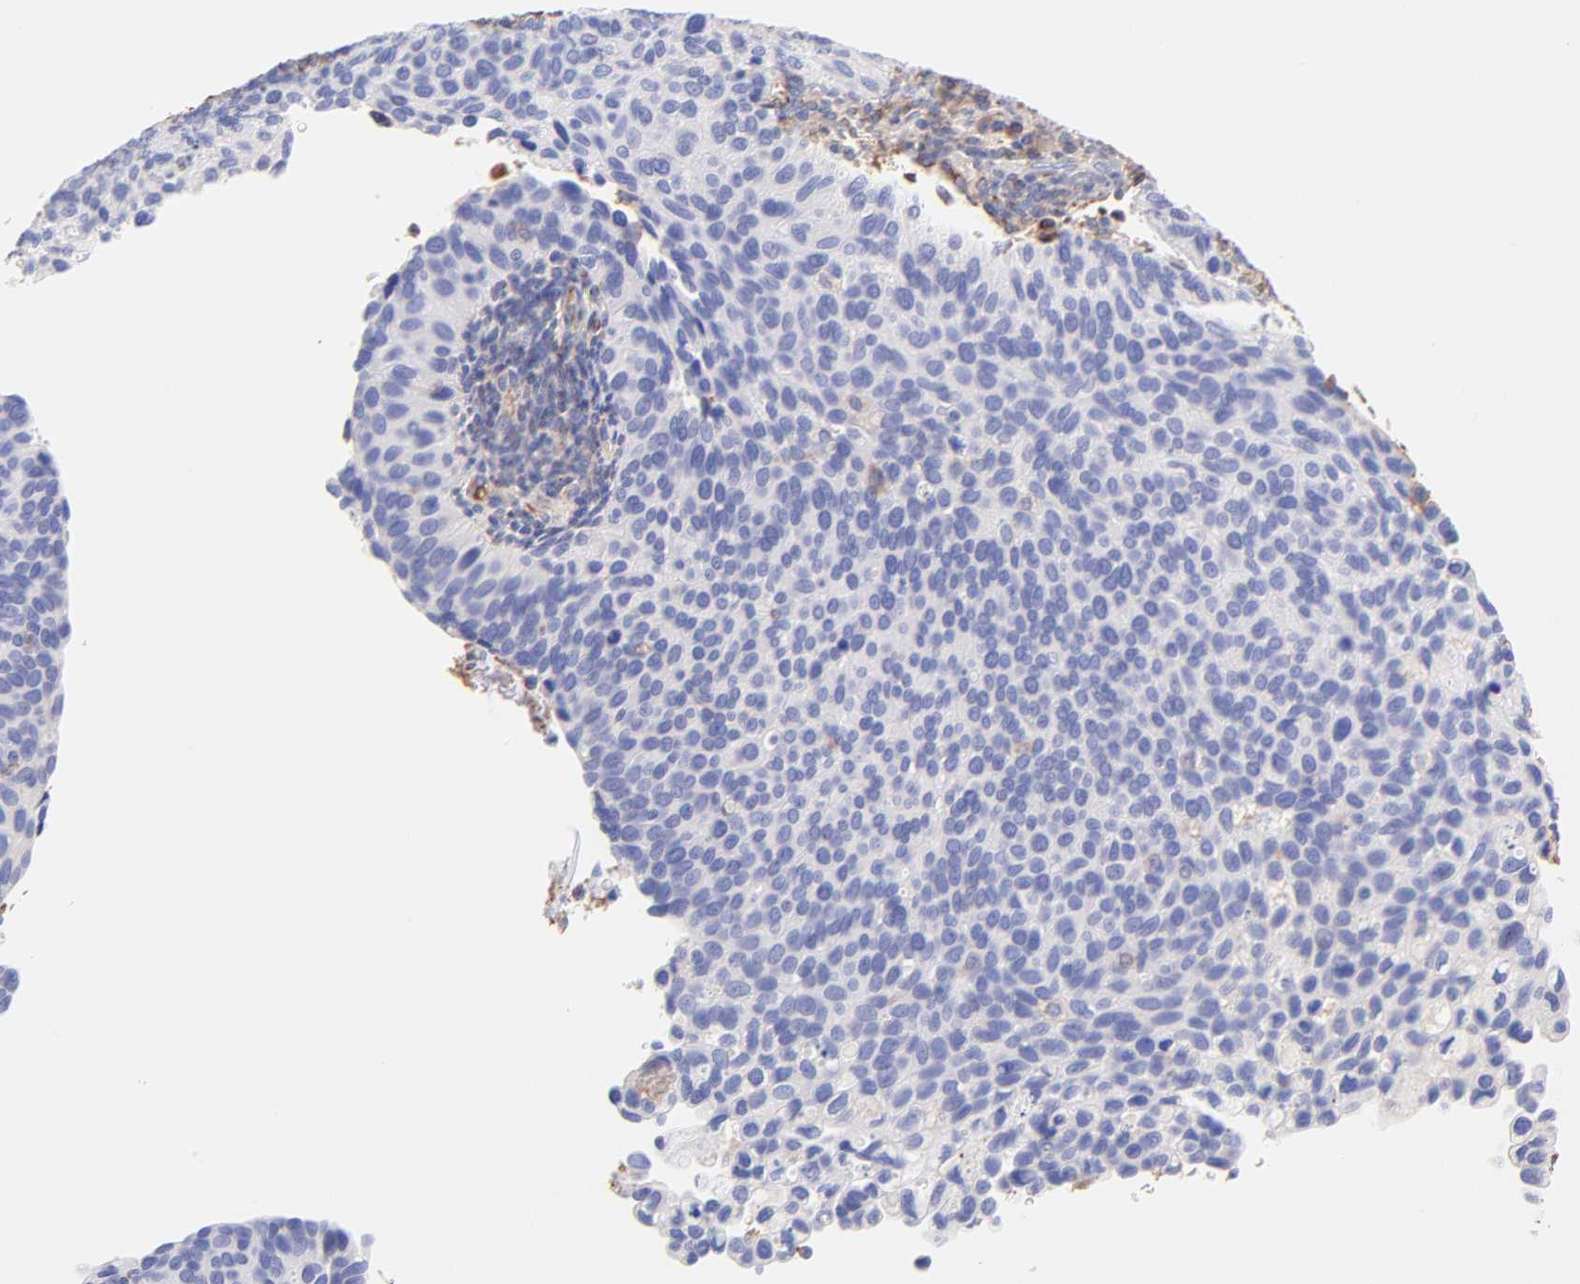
{"staining": {"intensity": "negative", "quantity": "none", "location": "none"}, "tissue": "cervical cancer", "cell_type": "Tumor cells", "image_type": "cancer", "snomed": [{"axis": "morphology", "description": "Adenocarcinoma, NOS"}, {"axis": "topography", "description": "Cervix"}], "caption": "The histopathology image demonstrates no significant staining in tumor cells of adenocarcinoma (cervical).", "gene": "BGN", "patient": {"sex": "female", "age": 29}}